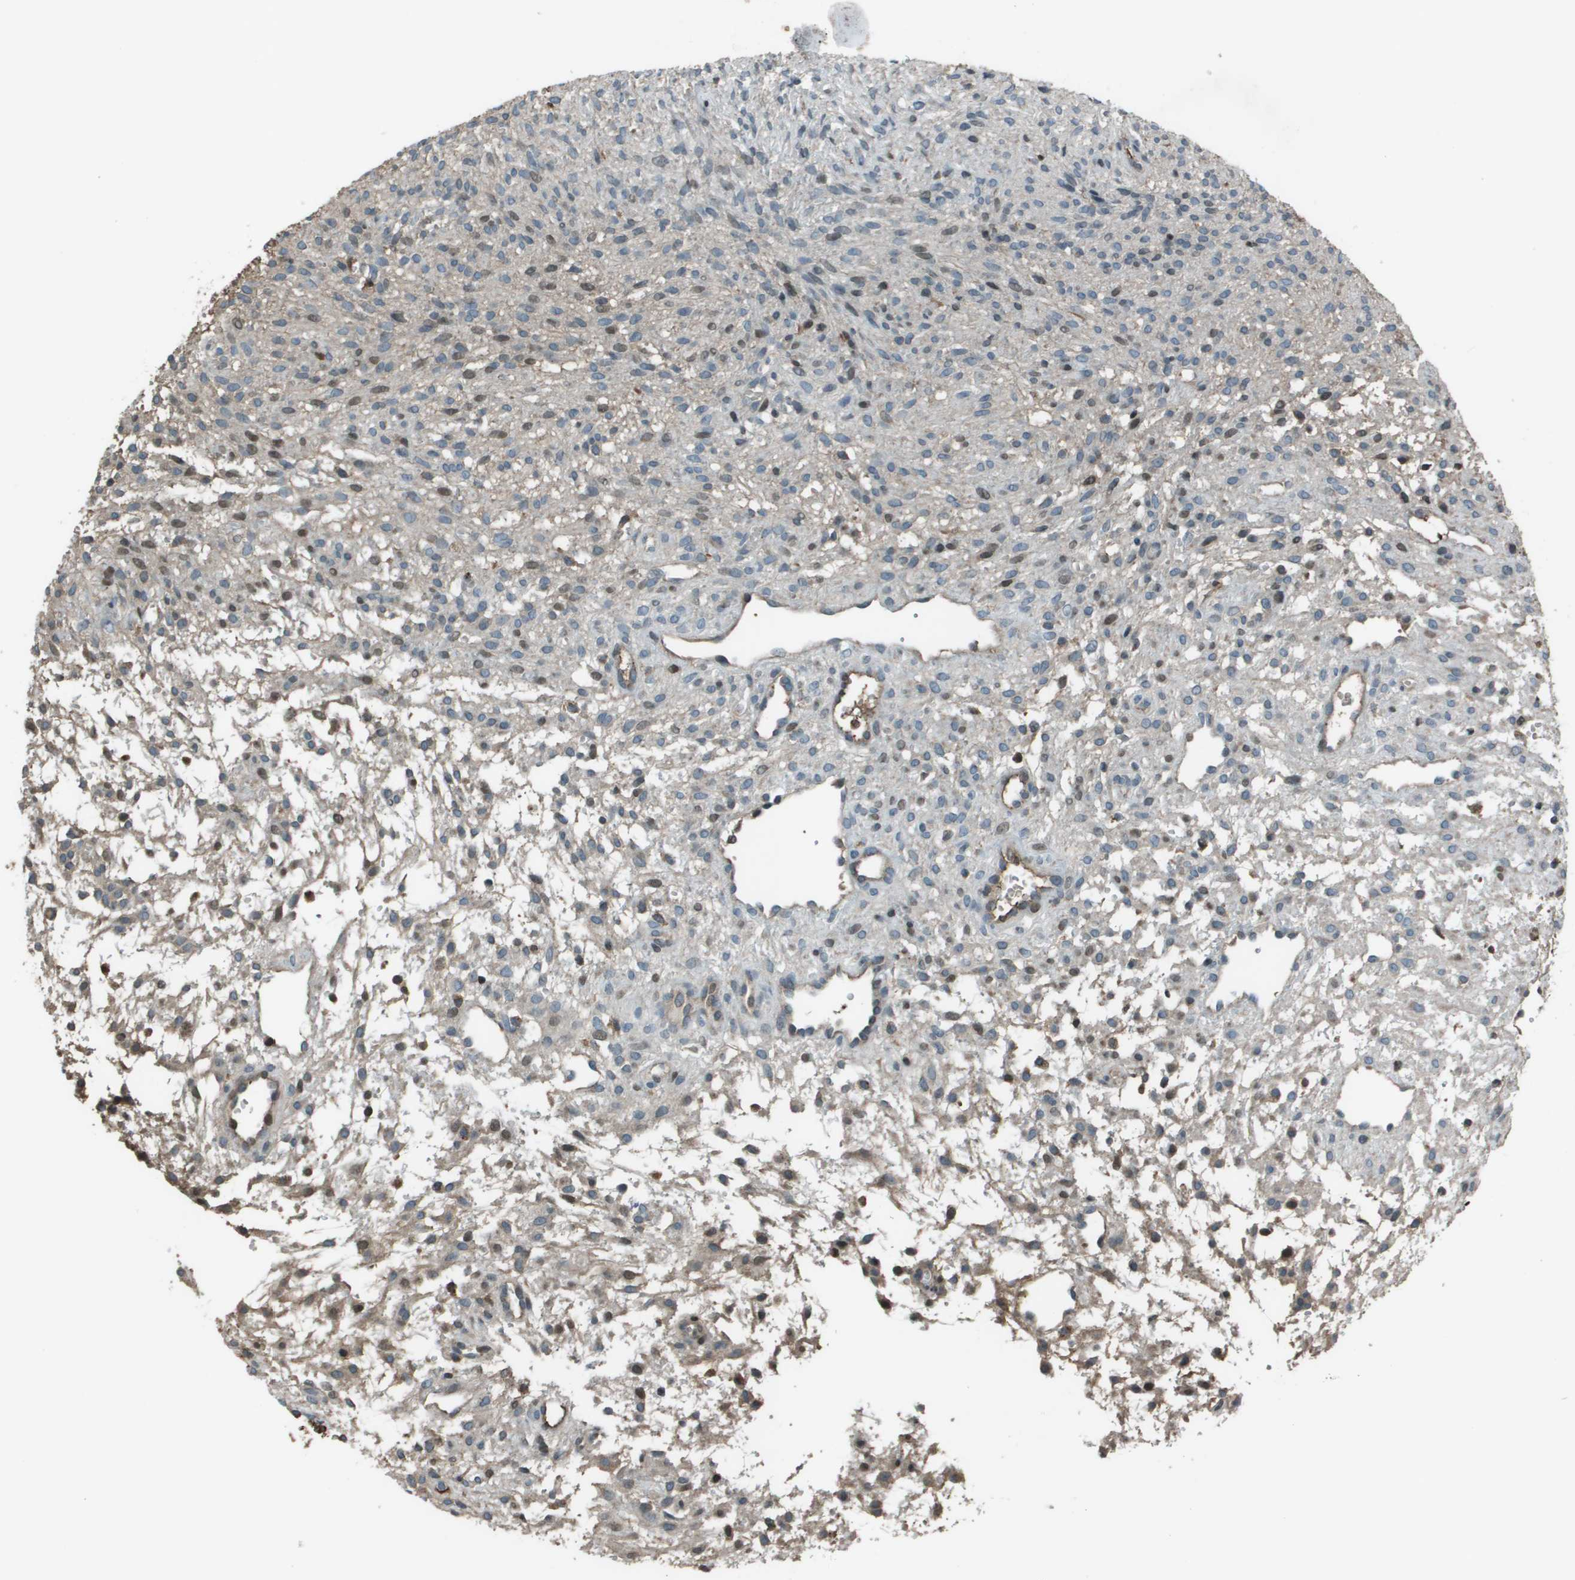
{"staining": {"intensity": "weak", "quantity": "<25%", "location": "nuclear"}, "tissue": "ovary", "cell_type": "Ovarian stroma cells", "image_type": "normal", "snomed": [{"axis": "morphology", "description": "Normal tissue, NOS"}, {"axis": "morphology", "description": "Cyst, NOS"}, {"axis": "topography", "description": "Ovary"}], "caption": "An IHC micrograph of unremarkable ovary is shown. There is no staining in ovarian stroma cells of ovary. (DAB (3,3'-diaminobenzidine) immunohistochemistry visualized using brightfield microscopy, high magnification).", "gene": "CXCL12", "patient": {"sex": "female", "age": 18}}